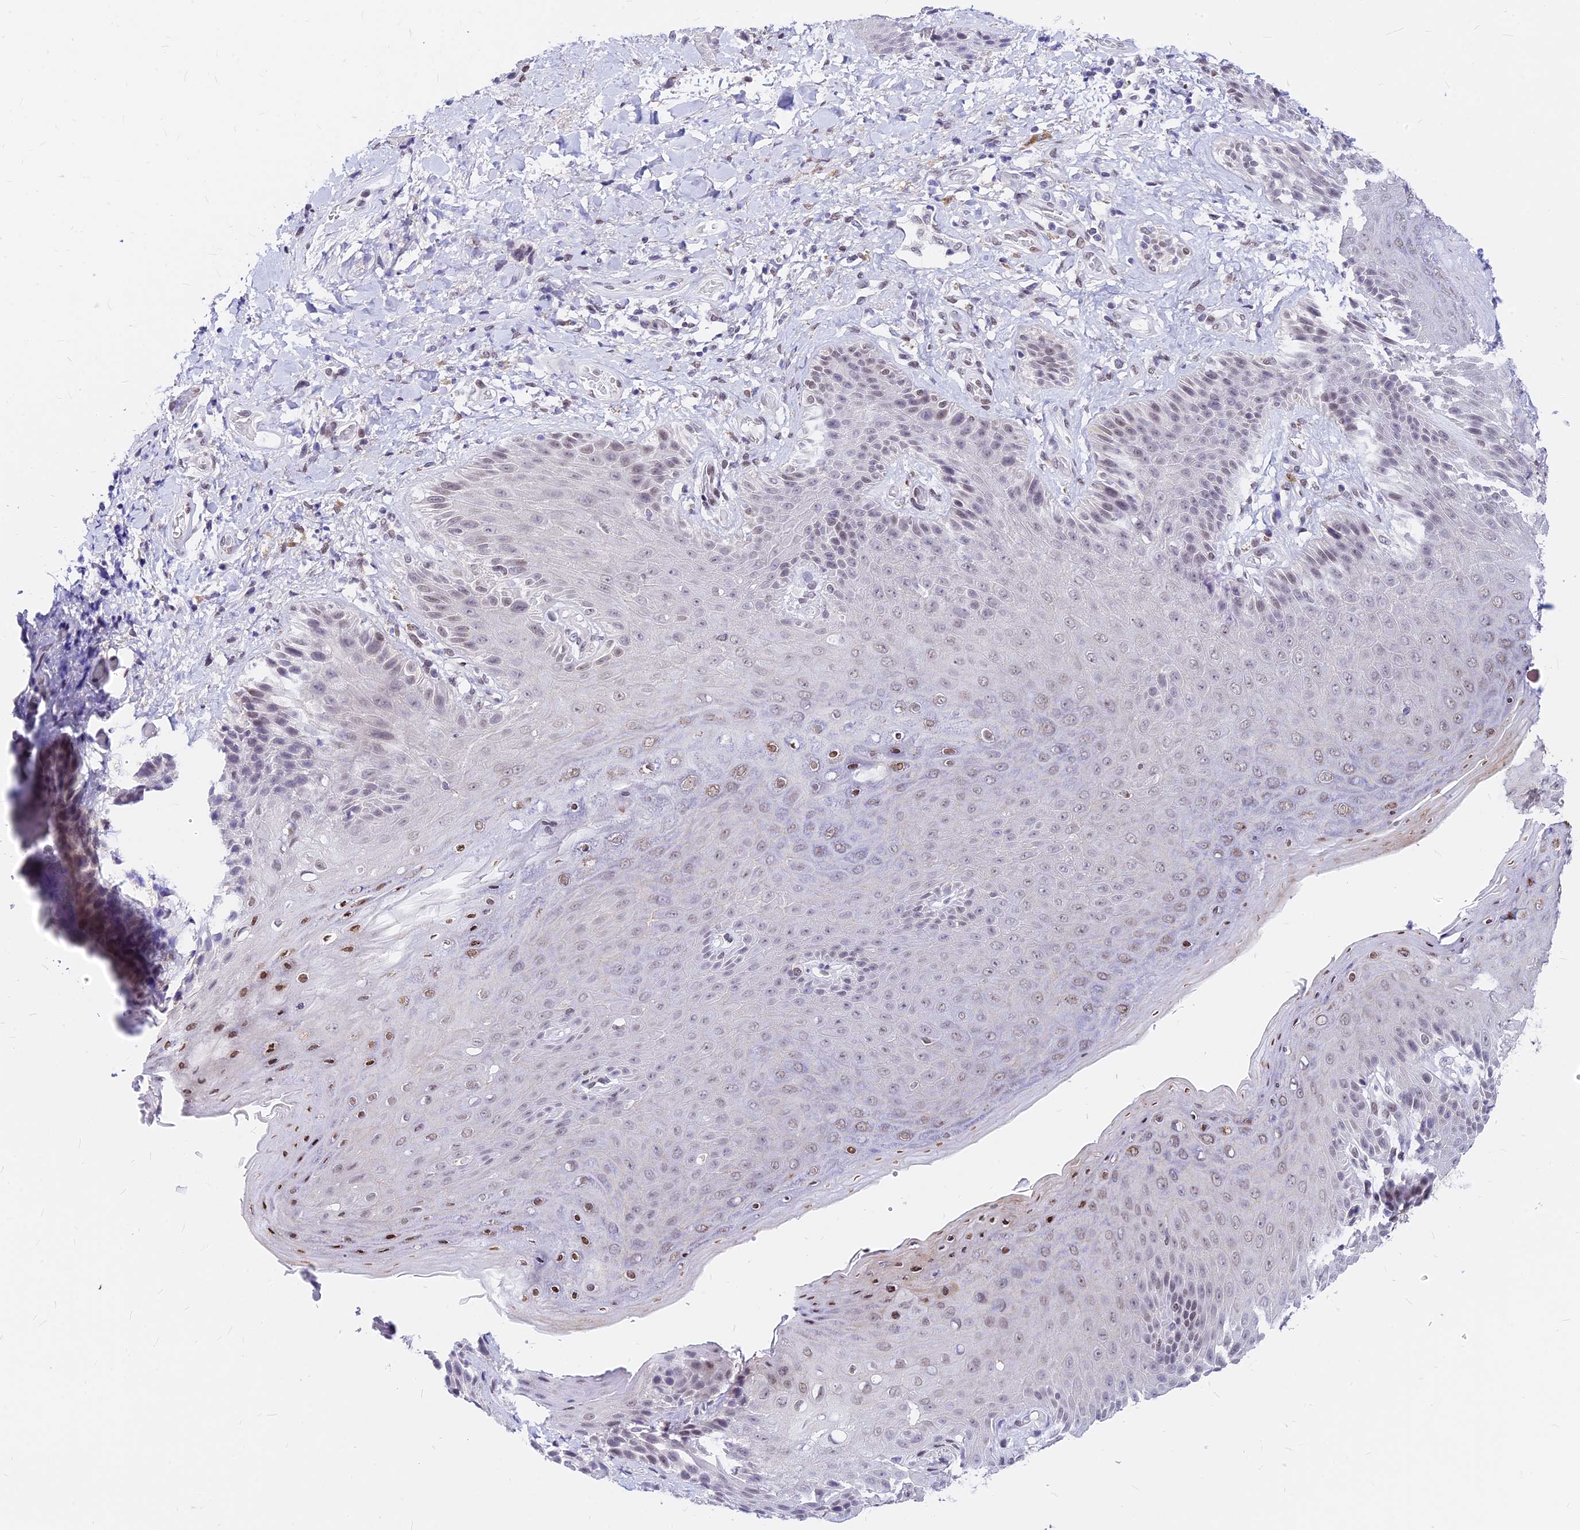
{"staining": {"intensity": "weak", "quantity": "25%-75%", "location": "nuclear"}, "tissue": "skin", "cell_type": "Epidermal cells", "image_type": "normal", "snomed": [{"axis": "morphology", "description": "Normal tissue, NOS"}, {"axis": "topography", "description": "Anal"}], "caption": "Protein expression analysis of normal human skin reveals weak nuclear expression in approximately 25%-75% of epidermal cells.", "gene": "KCTD13", "patient": {"sex": "female", "age": 89}}